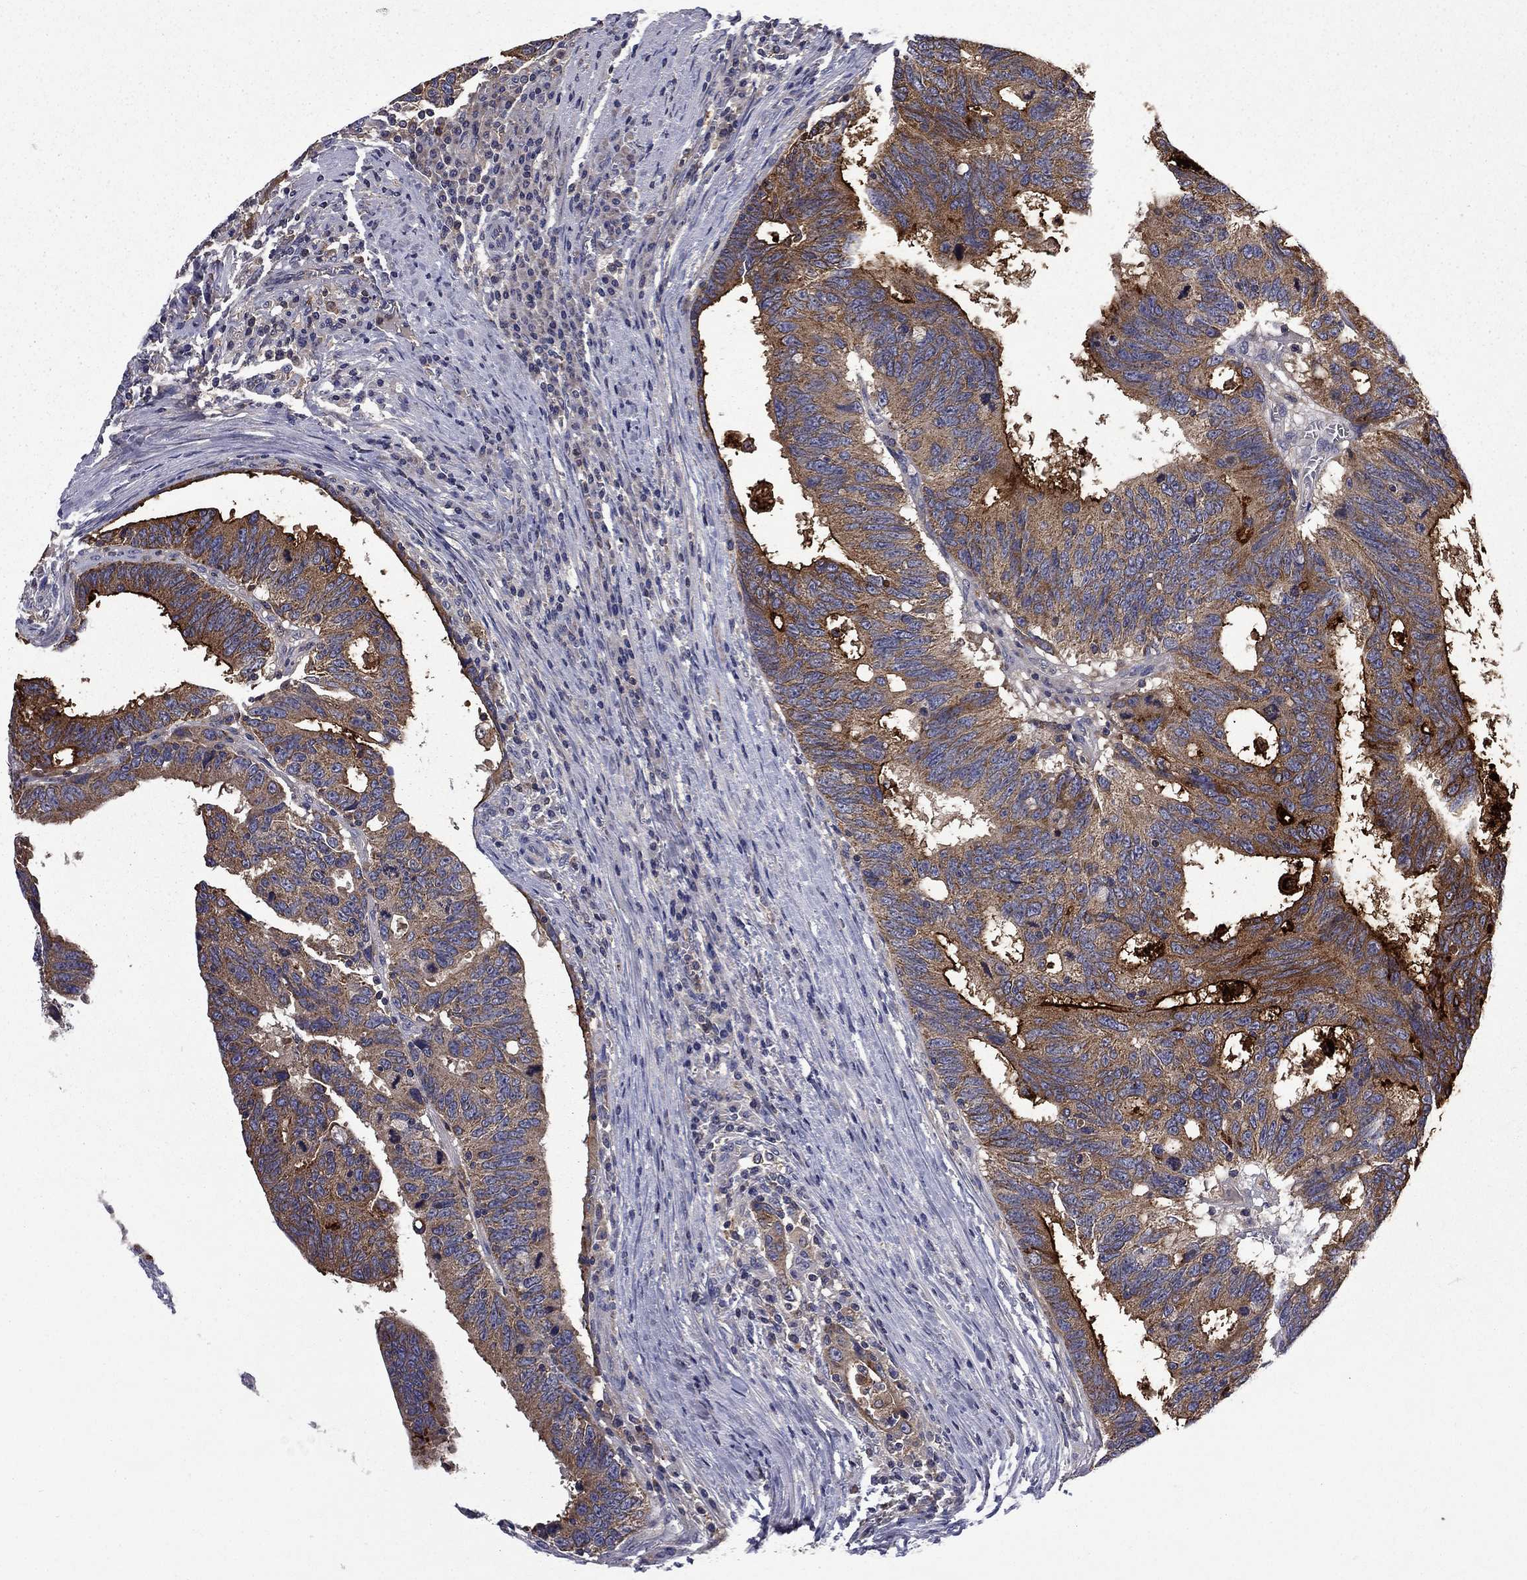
{"staining": {"intensity": "strong", "quantity": "25%-75%", "location": "cytoplasmic/membranous"}, "tissue": "colorectal cancer", "cell_type": "Tumor cells", "image_type": "cancer", "snomed": [{"axis": "morphology", "description": "Adenocarcinoma, NOS"}, {"axis": "topography", "description": "Colon"}], "caption": "A brown stain highlights strong cytoplasmic/membranous positivity of a protein in human colorectal adenocarcinoma tumor cells.", "gene": "CEACAM7", "patient": {"sex": "female", "age": 77}}